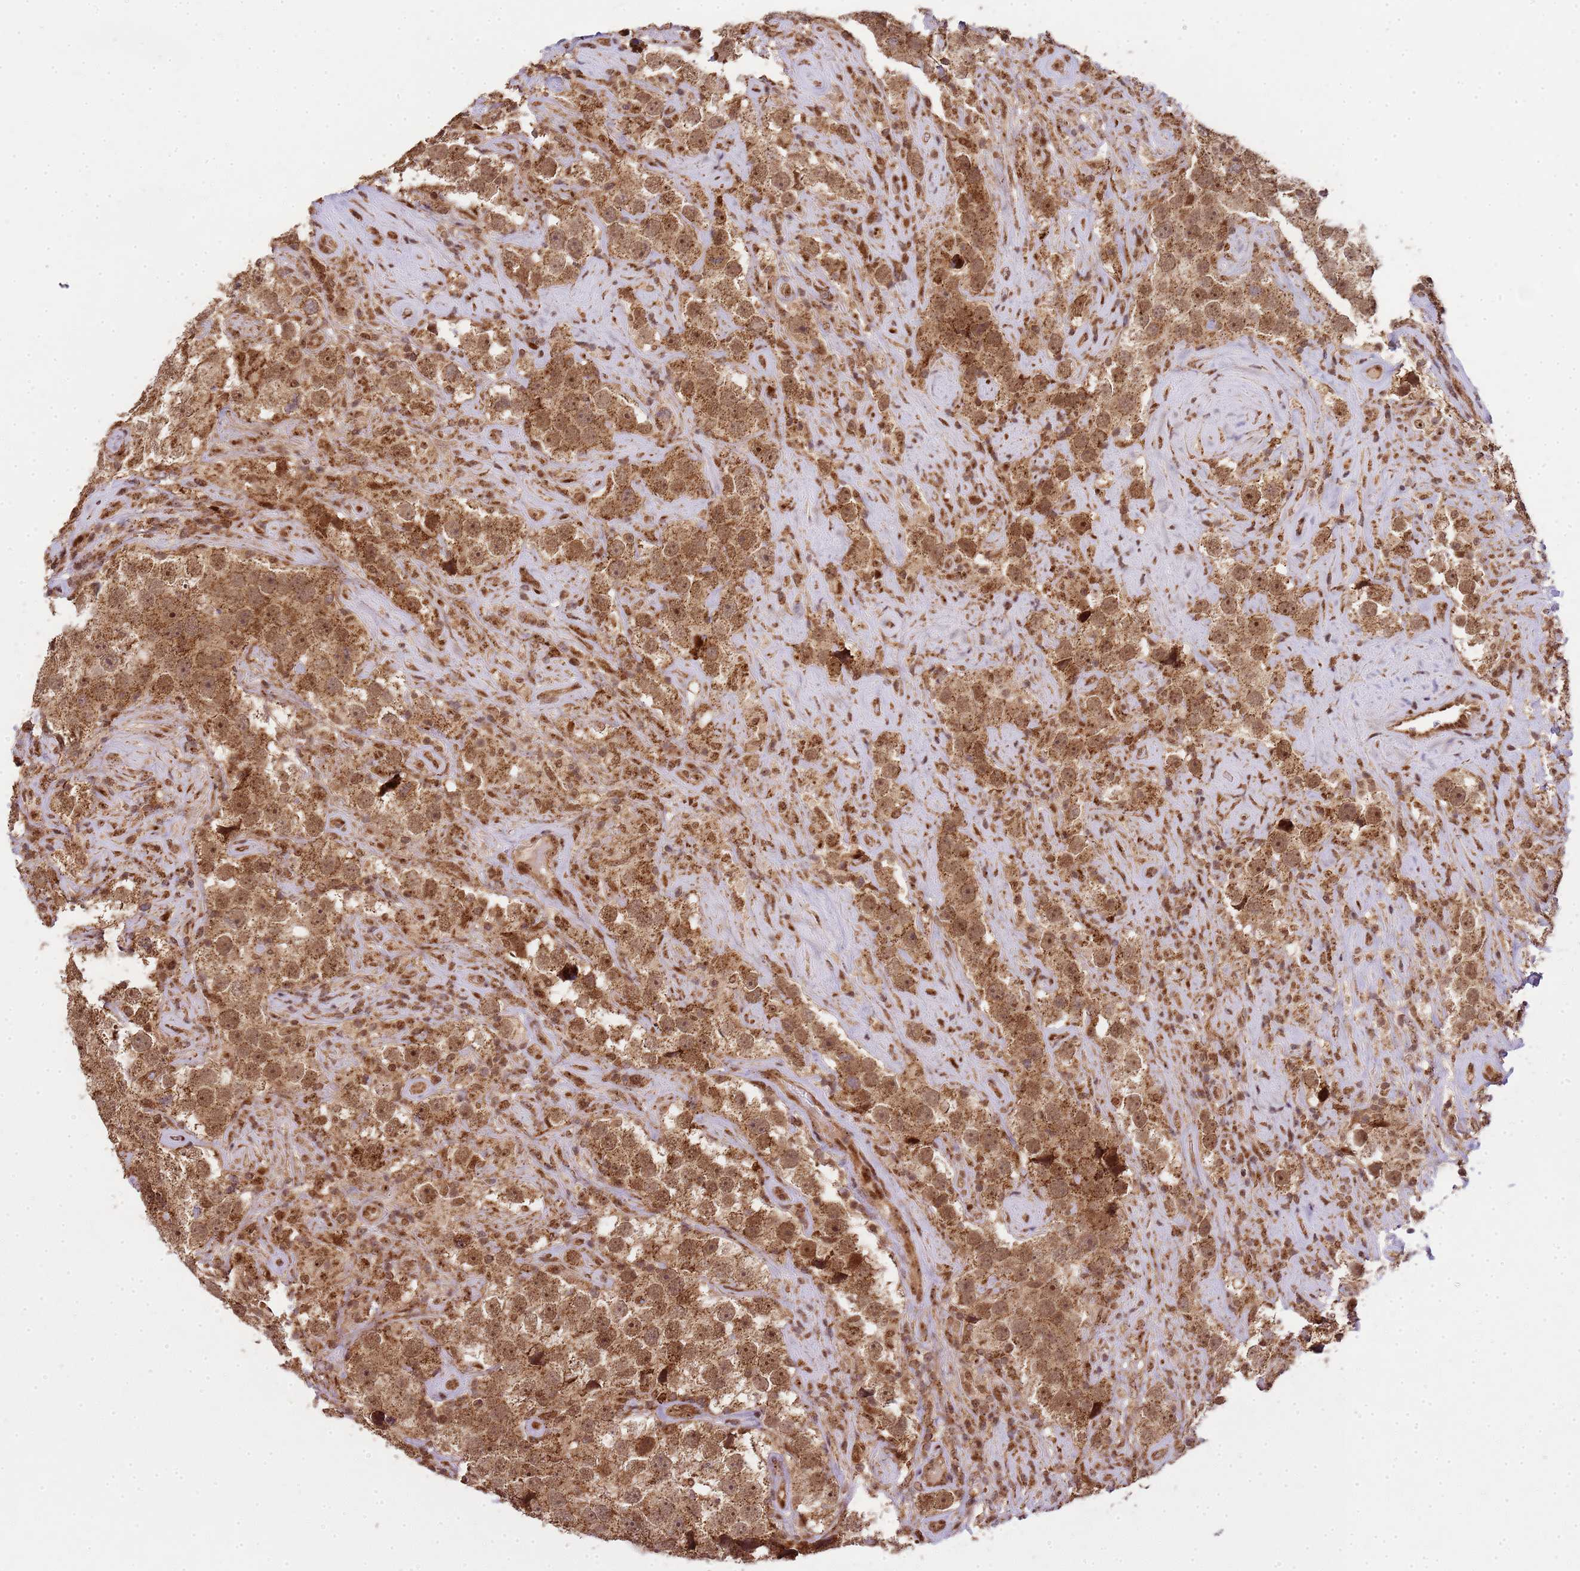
{"staining": {"intensity": "moderate", "quantity": ">75%", "location": "cytoplasmic/membranous,nuclear"}, "tissue": "testis cancer", "cell_type": "Tumor cells", "image_type": "cancer", "snomed": [{"axis": "morphology", "description": "Seminoma, NOS"}, {"axis": "topography", "description": "Testis"}], "caption": "Immunohistochemical staining of testis cancer reveals medium levels of moderate cytoplasmic/membranous and nuclear protein expression in about >75% of tumor cells.", "gene": "PEX14", "patient": {"sex": "male", "age": 49}}